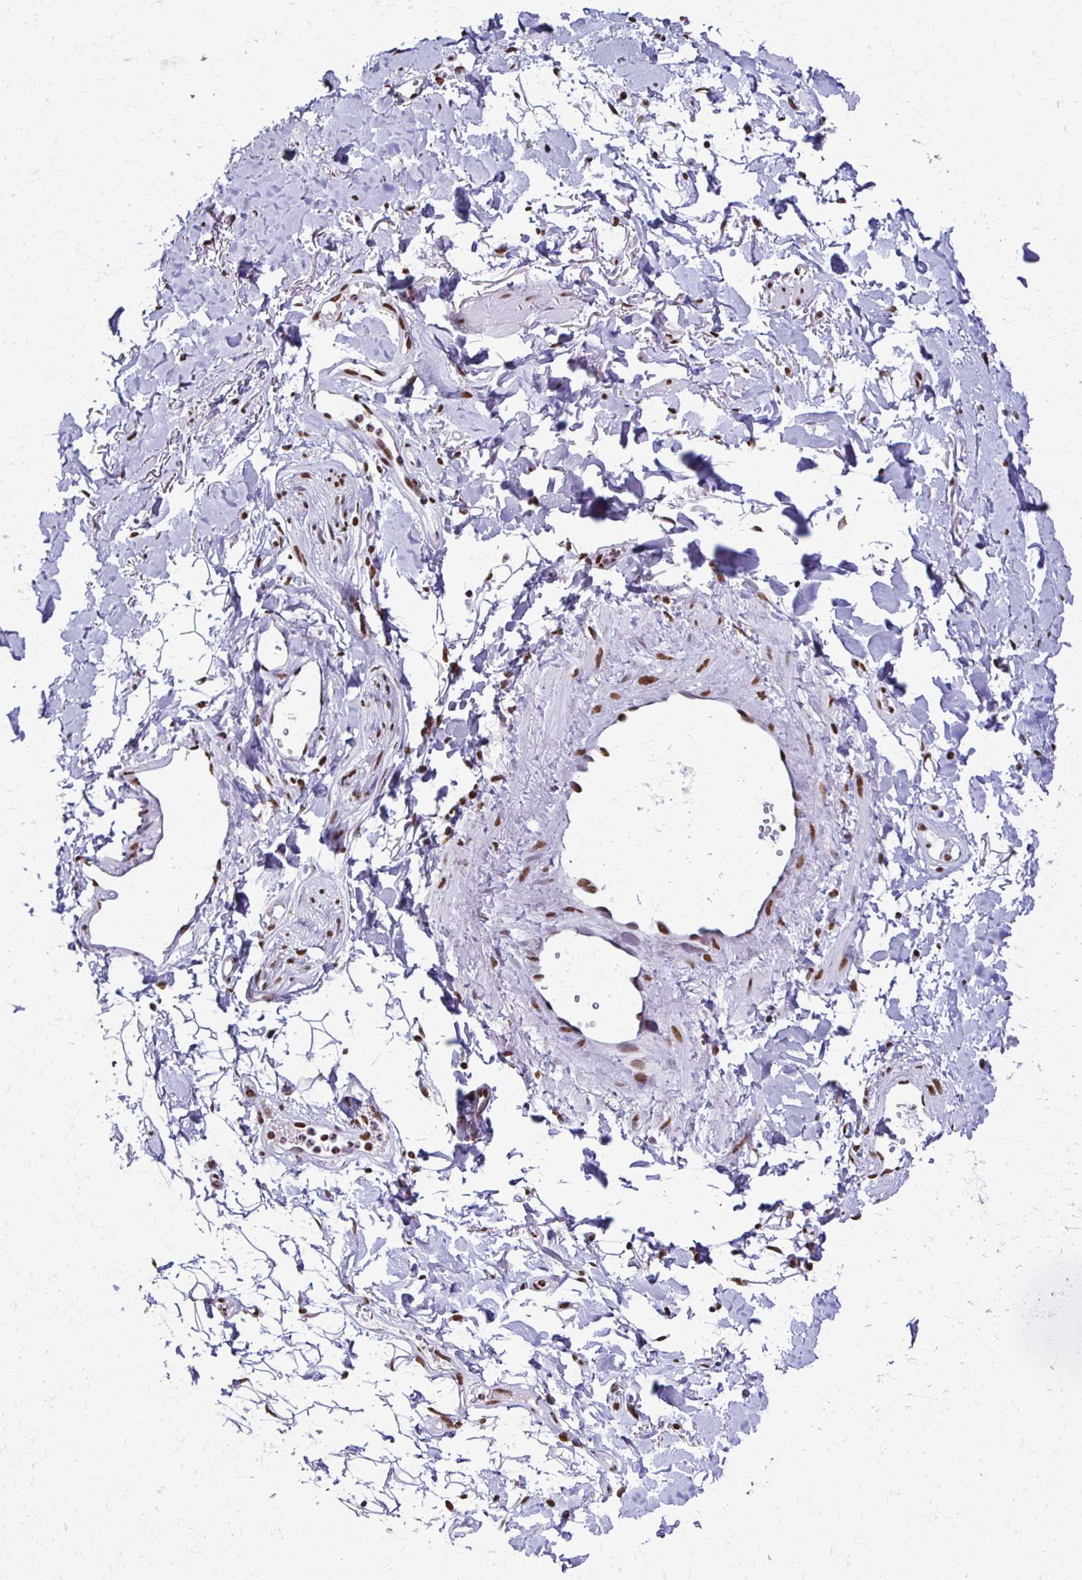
{"staining": {"intensity": "strong", "quantity": "<25%", "location": "nuclear"}, "tissue": "adipose tissue", "cell_type": "Adipocytes", "image_type": "normal", "snomed": [{"axis": "morphology", "description": "Normal tissue, NOS"}, {"axis": "topography", "description": "Anal"}, {"axis": "topography", "description": "Peripheral nerve tissue"}], "caption": "Immunohistochemistry of benign human adipose tissue demonstrates medium levels of strong nuclear positivity in about <25% of adipocytes.", "gene": "NONO", "patient": {"sex": "male", "age": 78}}